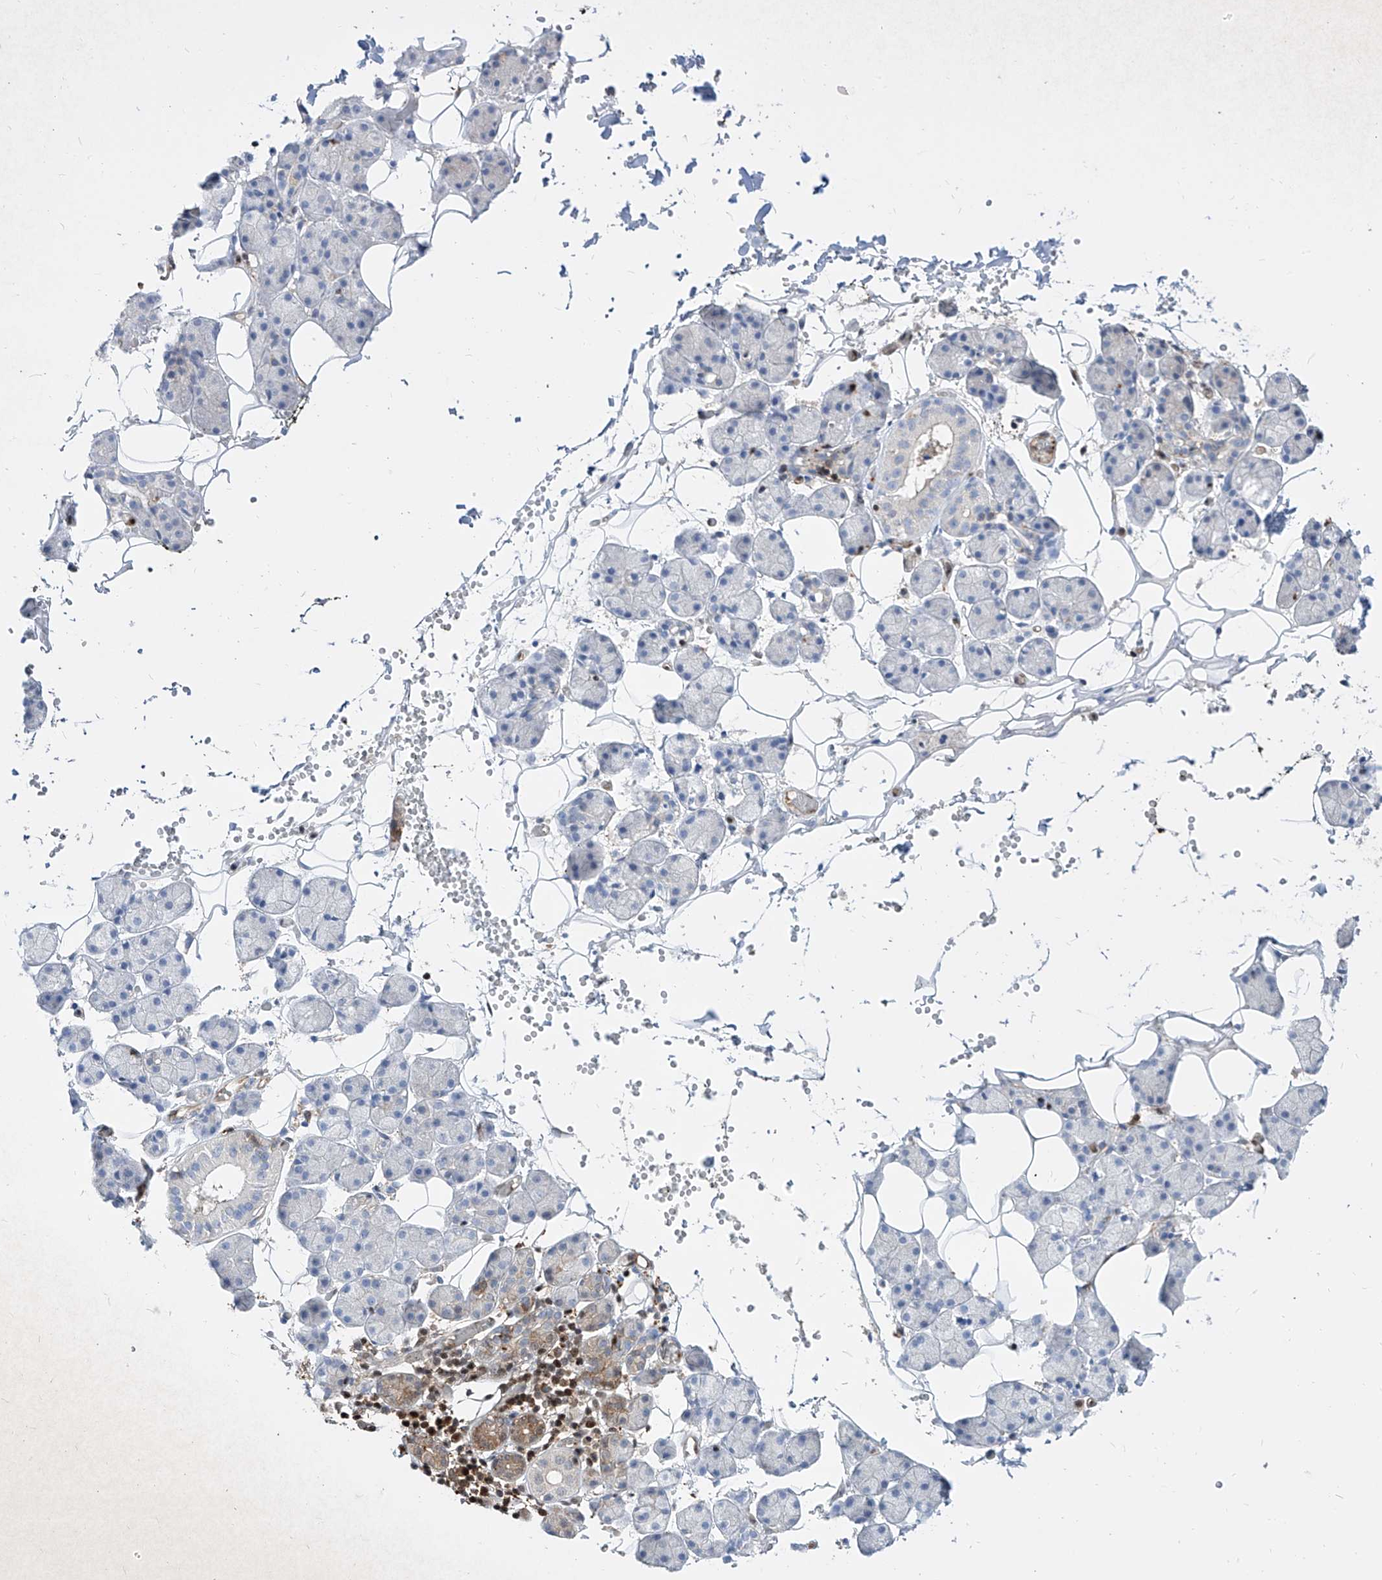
{"staining": {"intensity": "moderate", "quantity": "<25%", "location": "cytoplasmic/membranous"}, "tissue": "salivary gland", "cell_type": "Glandular cells", "image_type": "normal", "snomed": [{"axis": "morphology", "description": "Normal tissue, NOS"}, {"axis": "topography", "description": "Salivary gland"}], "caption": "Human salivary gland stained with a brown dye shows moderate cytoplasmic/membranous positive positivity in approximately <25% of glandular cells.", "gene": "PSMB10", "patient": {"sex": "female", "age": 33}}